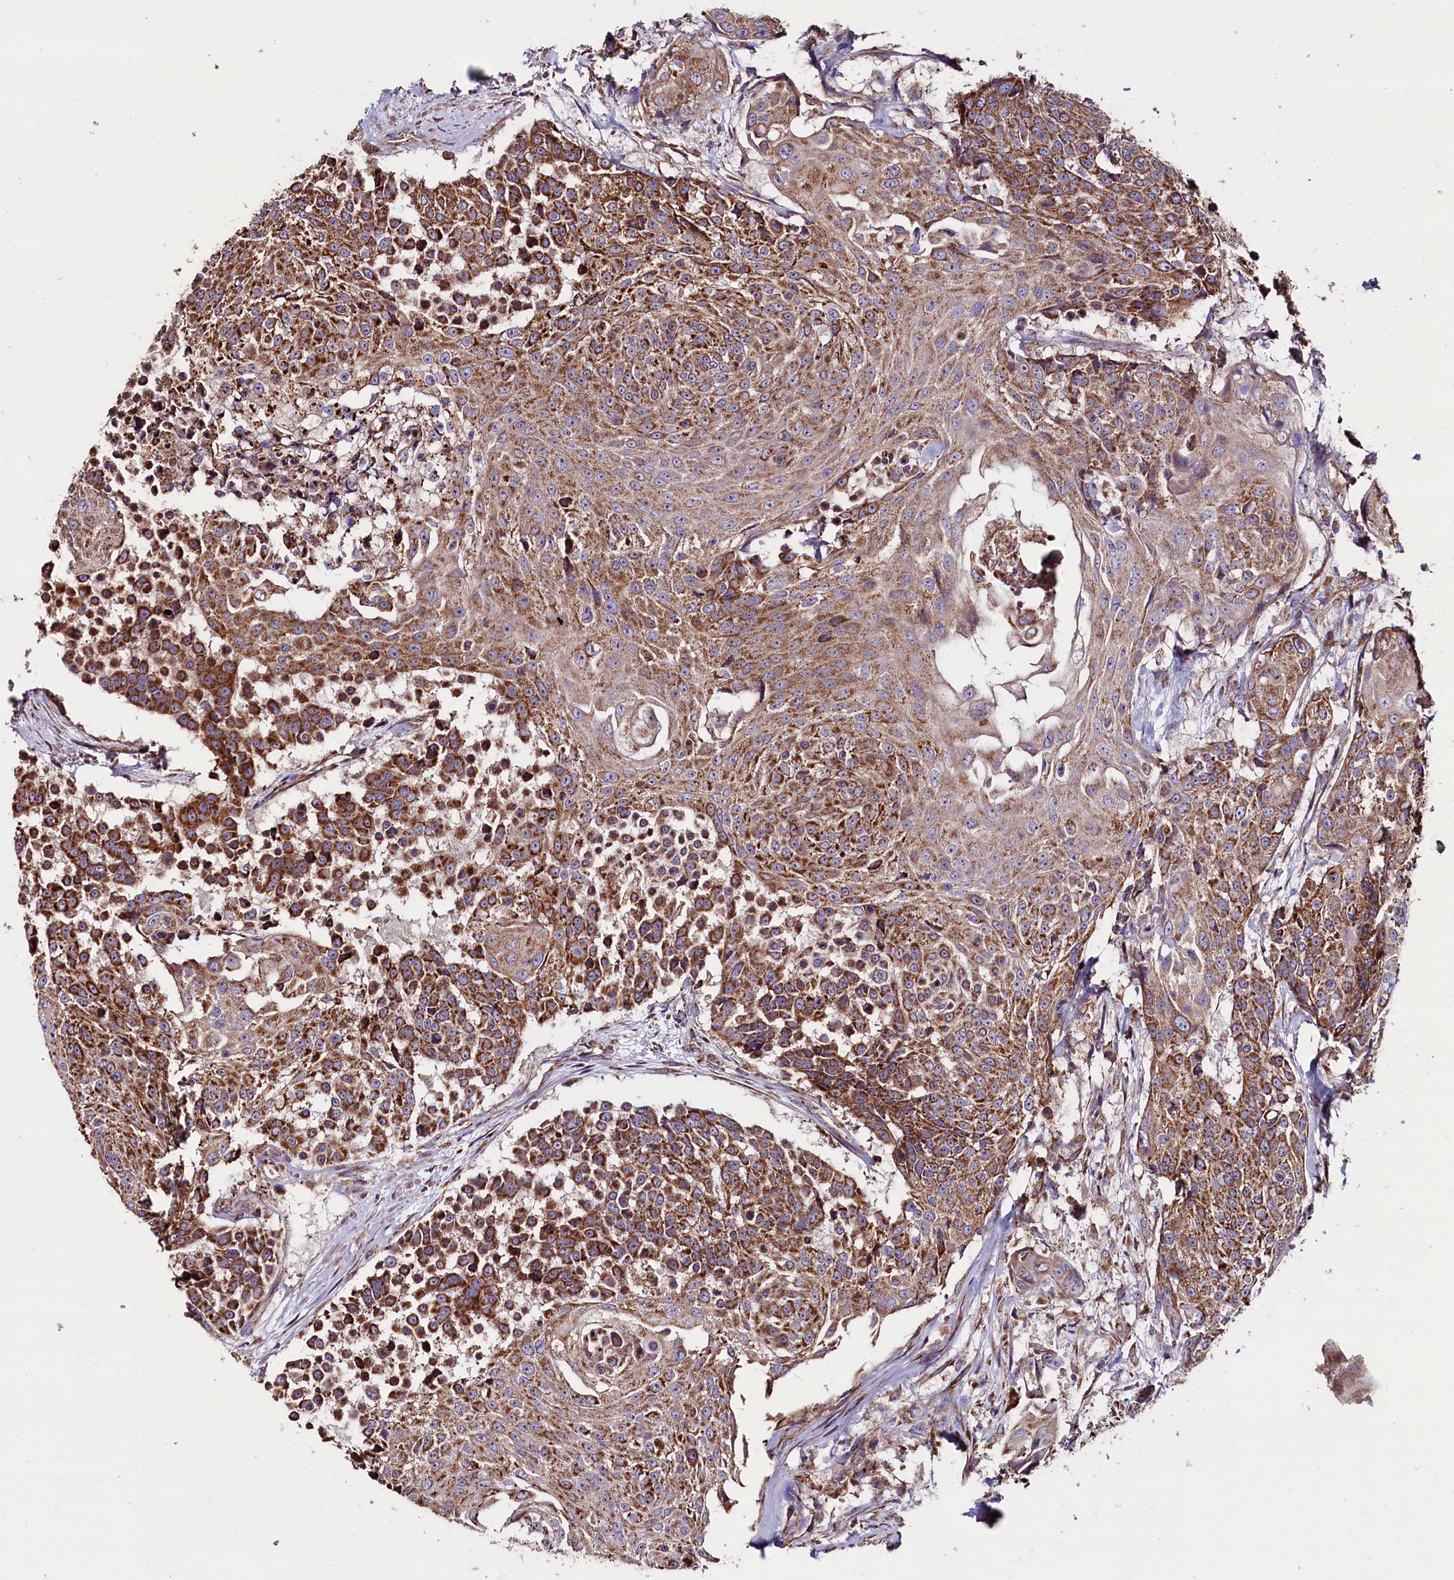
{"staining": {"intensity": "strong", "quantity": ">75%", "location": "cytoplasmic/membranous"}, "tissue": "urothelial cancer", "cell_type": "Tumor cells", "image_type": "cancer", "snomed": [{"axis": "morphology", "description": "Urothelial carcinoma, High grade"}, {"axis": "topography", "description": "Urinary bladder"}], "caption": "Urothelial cancer tissue displays strong cytoplasmic/membranous expression in approximately >75% of tumor cells The protein of interest is stained brown, and the nuclei are stained in blue (DAB (3,3'-diaminobenzidine) IHC with brightfield microscopy, high magnification).", "gene": "ZSWIM1", "patient": {"sex": "female", "age": 63}}